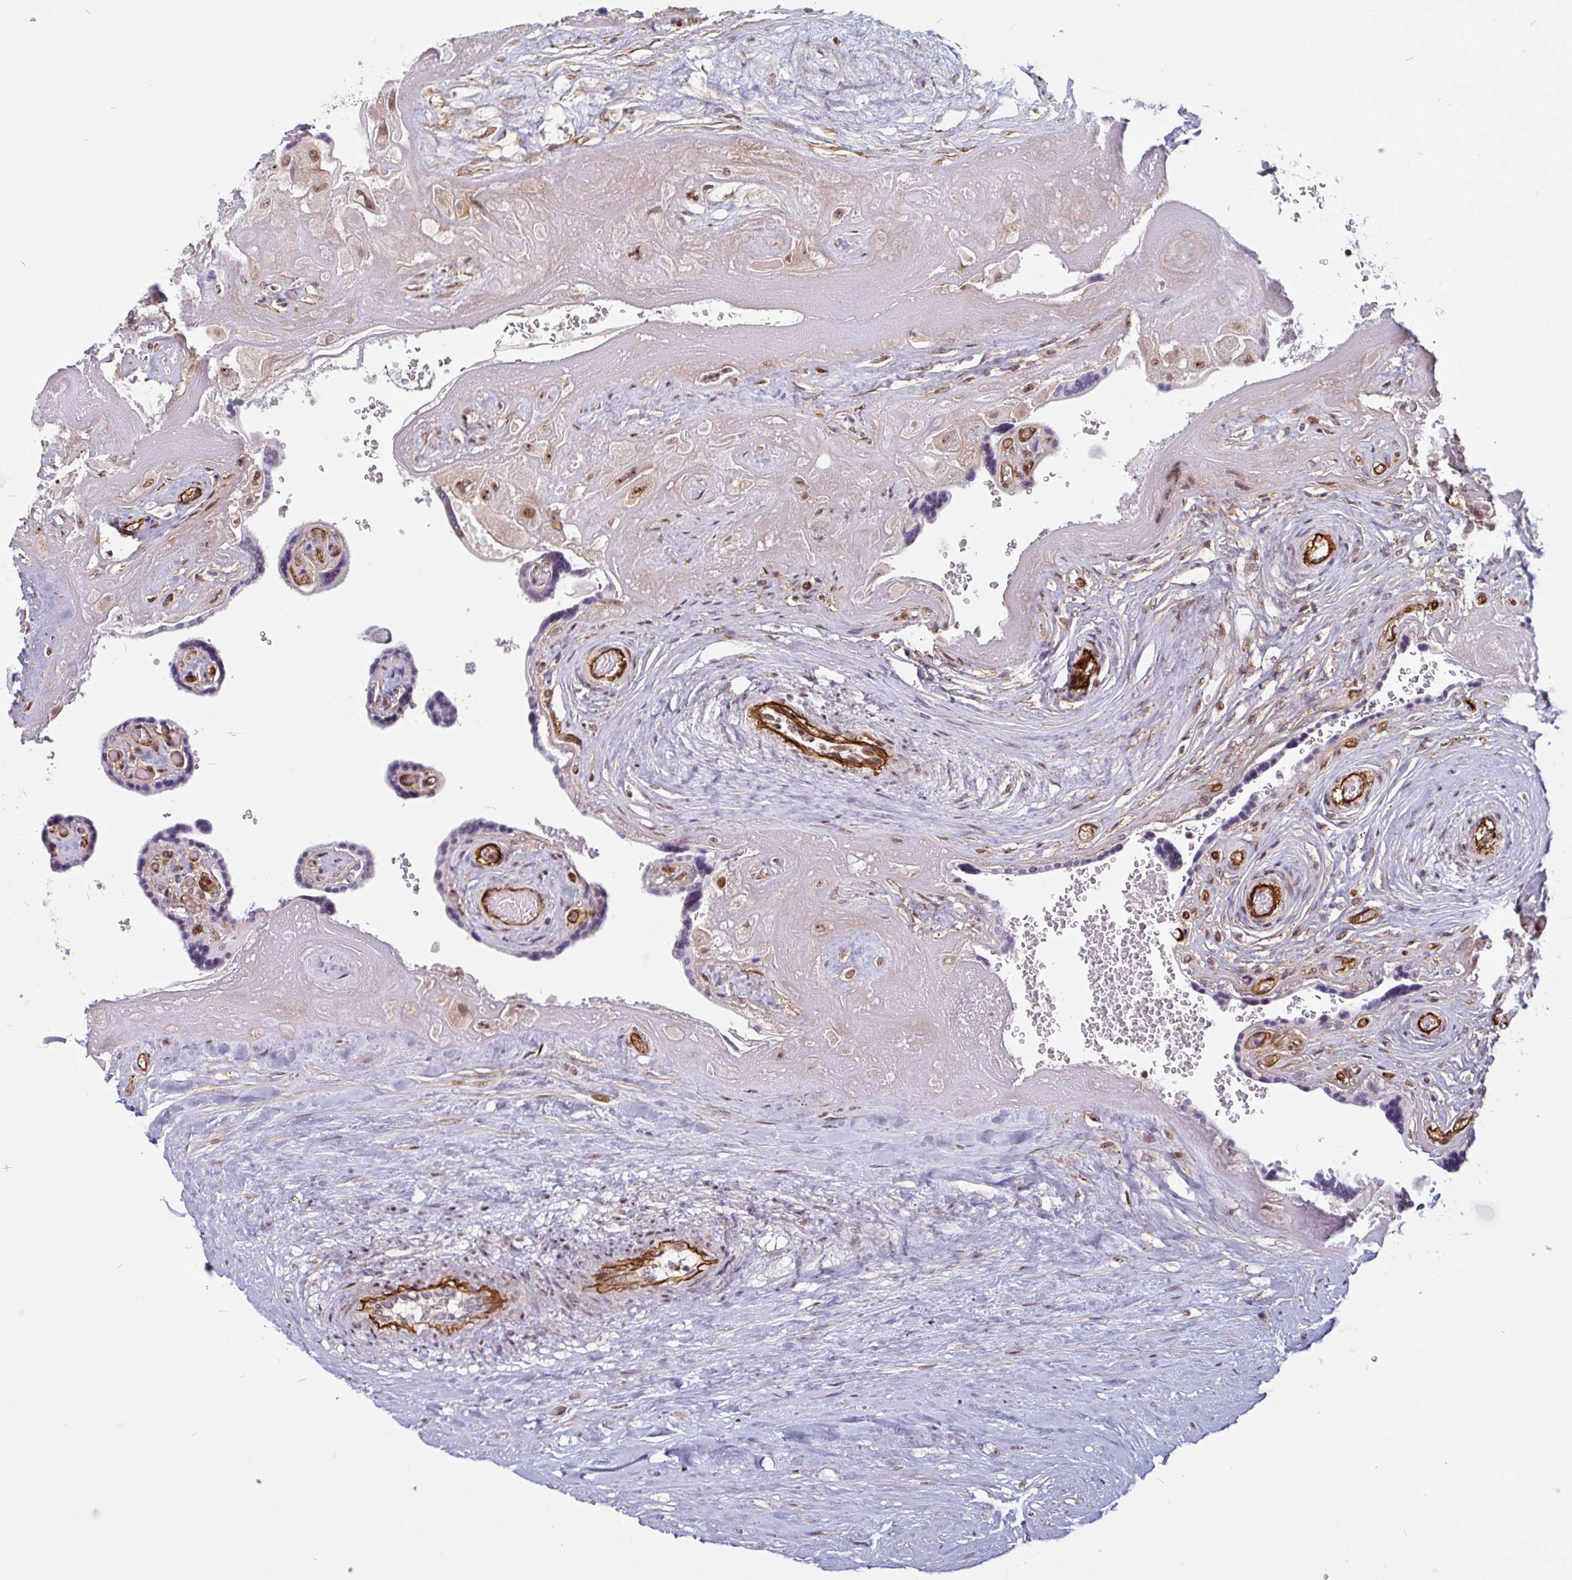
{"staining": {"intensity": "moderate", "quantity": ">75%", "location": "nuclear"}, "tissue": "placenta", "cell_type": "Decidual cells", "image_type": "normal", "snomed": [{"axis": "morphology", "description": "Normal tissue, NOS"}, {"axis": "topography", "description": "Placenta"}], "caption": "Immunohistochemistry staining of normal placenta, which reveals medium levels of moderate nuclear expression in approximately >75% of decidual cells indicating moderate nuclear protein expression. The staining was performed using DAB (brown) for protein detection and nuclei were counterstained in hematoxylin (blue).", "gene": "ZNF689", "patient": {"sex": "female", "age": 32}}